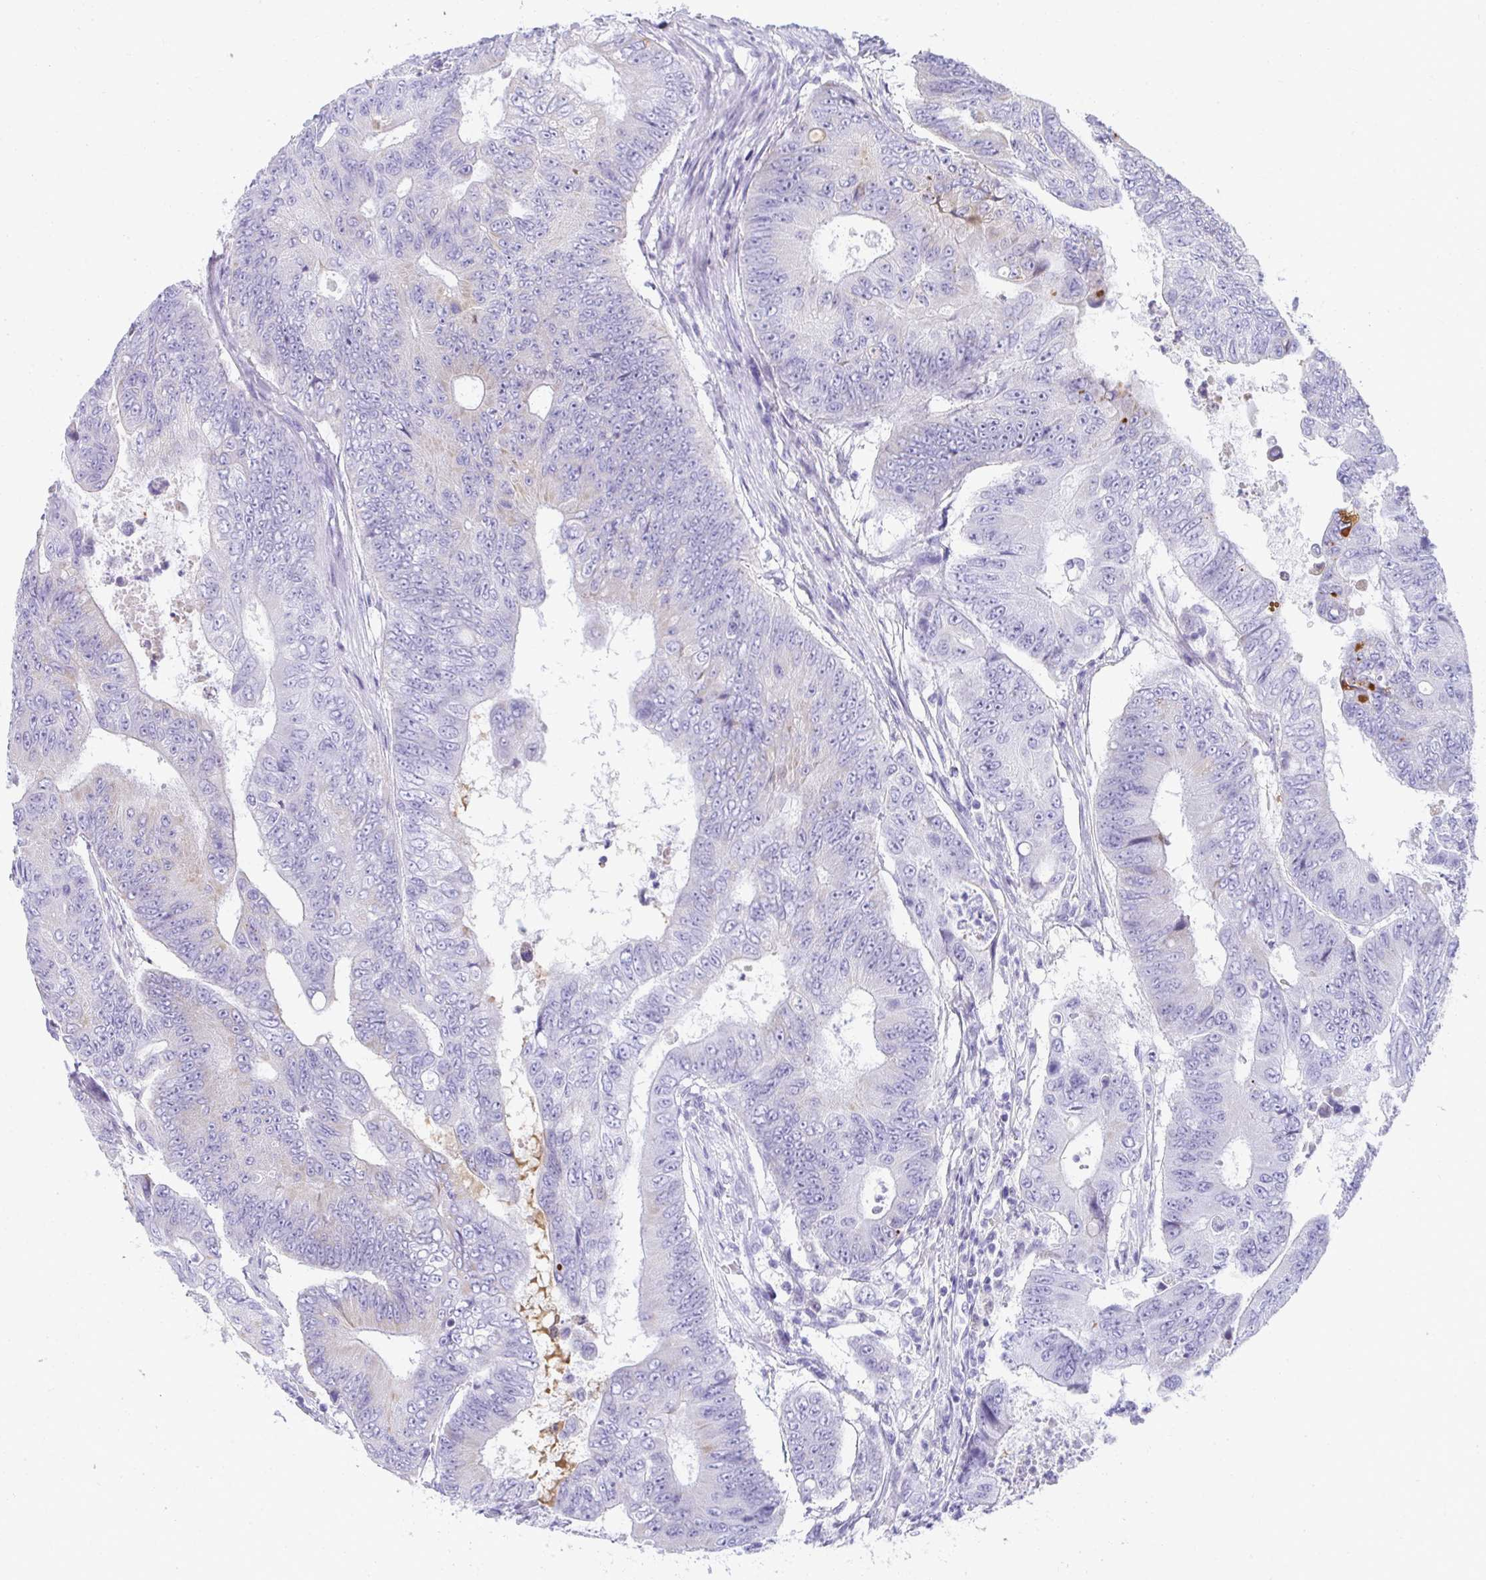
{"staining": {"intensity": "negative", "quantity": "none", "location": "none"}, "tissue": "colorectal cancer", "cell_type": "Tumor cells", "image_type": "cancer", "snomed": [{"axis": "morphology", "description": "Adenocarcinoma, NOS"}, {"axis": "topography", "description": "Colon"}], "caption": "Tumor cells show no significant staining in colorectal cancer.", "gene": "ZSWIM3", "patient": {"sex": "female", "age": 48}}